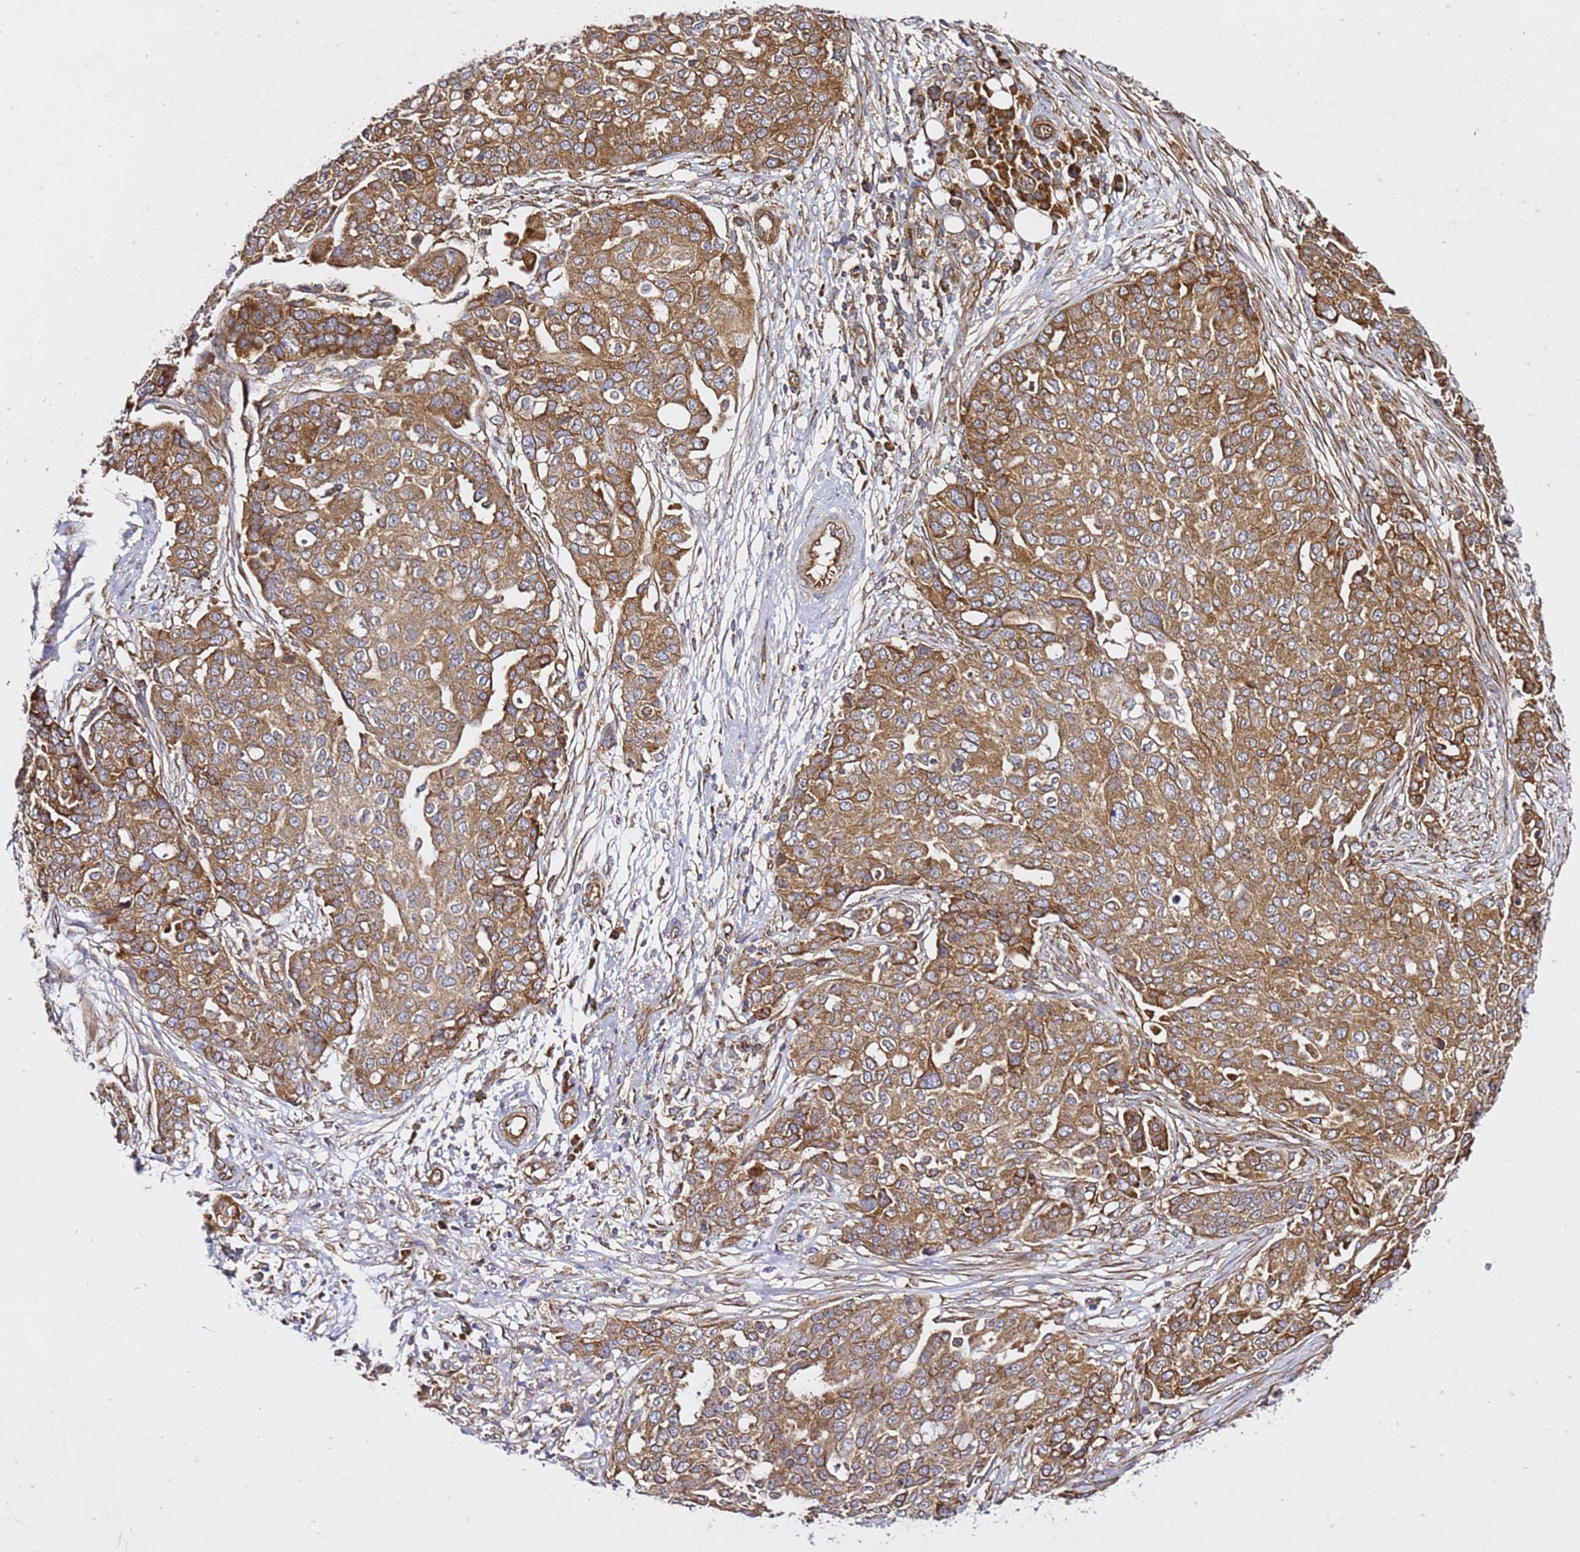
{"staining": {"intensity": "moderate", "quantity": ">75%", "location": "cytoplasmic/membranous"}, "tissue": "ovarian cancer", "cell_type": "Tumor cells", "image_type": "cancer", "snomed": [{"axis": "morphology", "description": "Cystadenocarcinoma, serous, NOS"}, {"axis": "topography", "description": "Soft tissue"}, {"axis": "topography", "description": "Ovary"}], "caption": "Immunohistochemistry (IHC) image of neoplastic tissue: ovarian cancer (serous cystadenocarcinoma) stained using immunohistochemistry (IHC) shows medium levels of moderate protein expression localized specifically in the cytoplasmic/membranous of tumor cells, appearing as a cytoplasmic/membranous brown color.", "gene": "TPST1", "patient": {"sex": "female", "age": 57}}